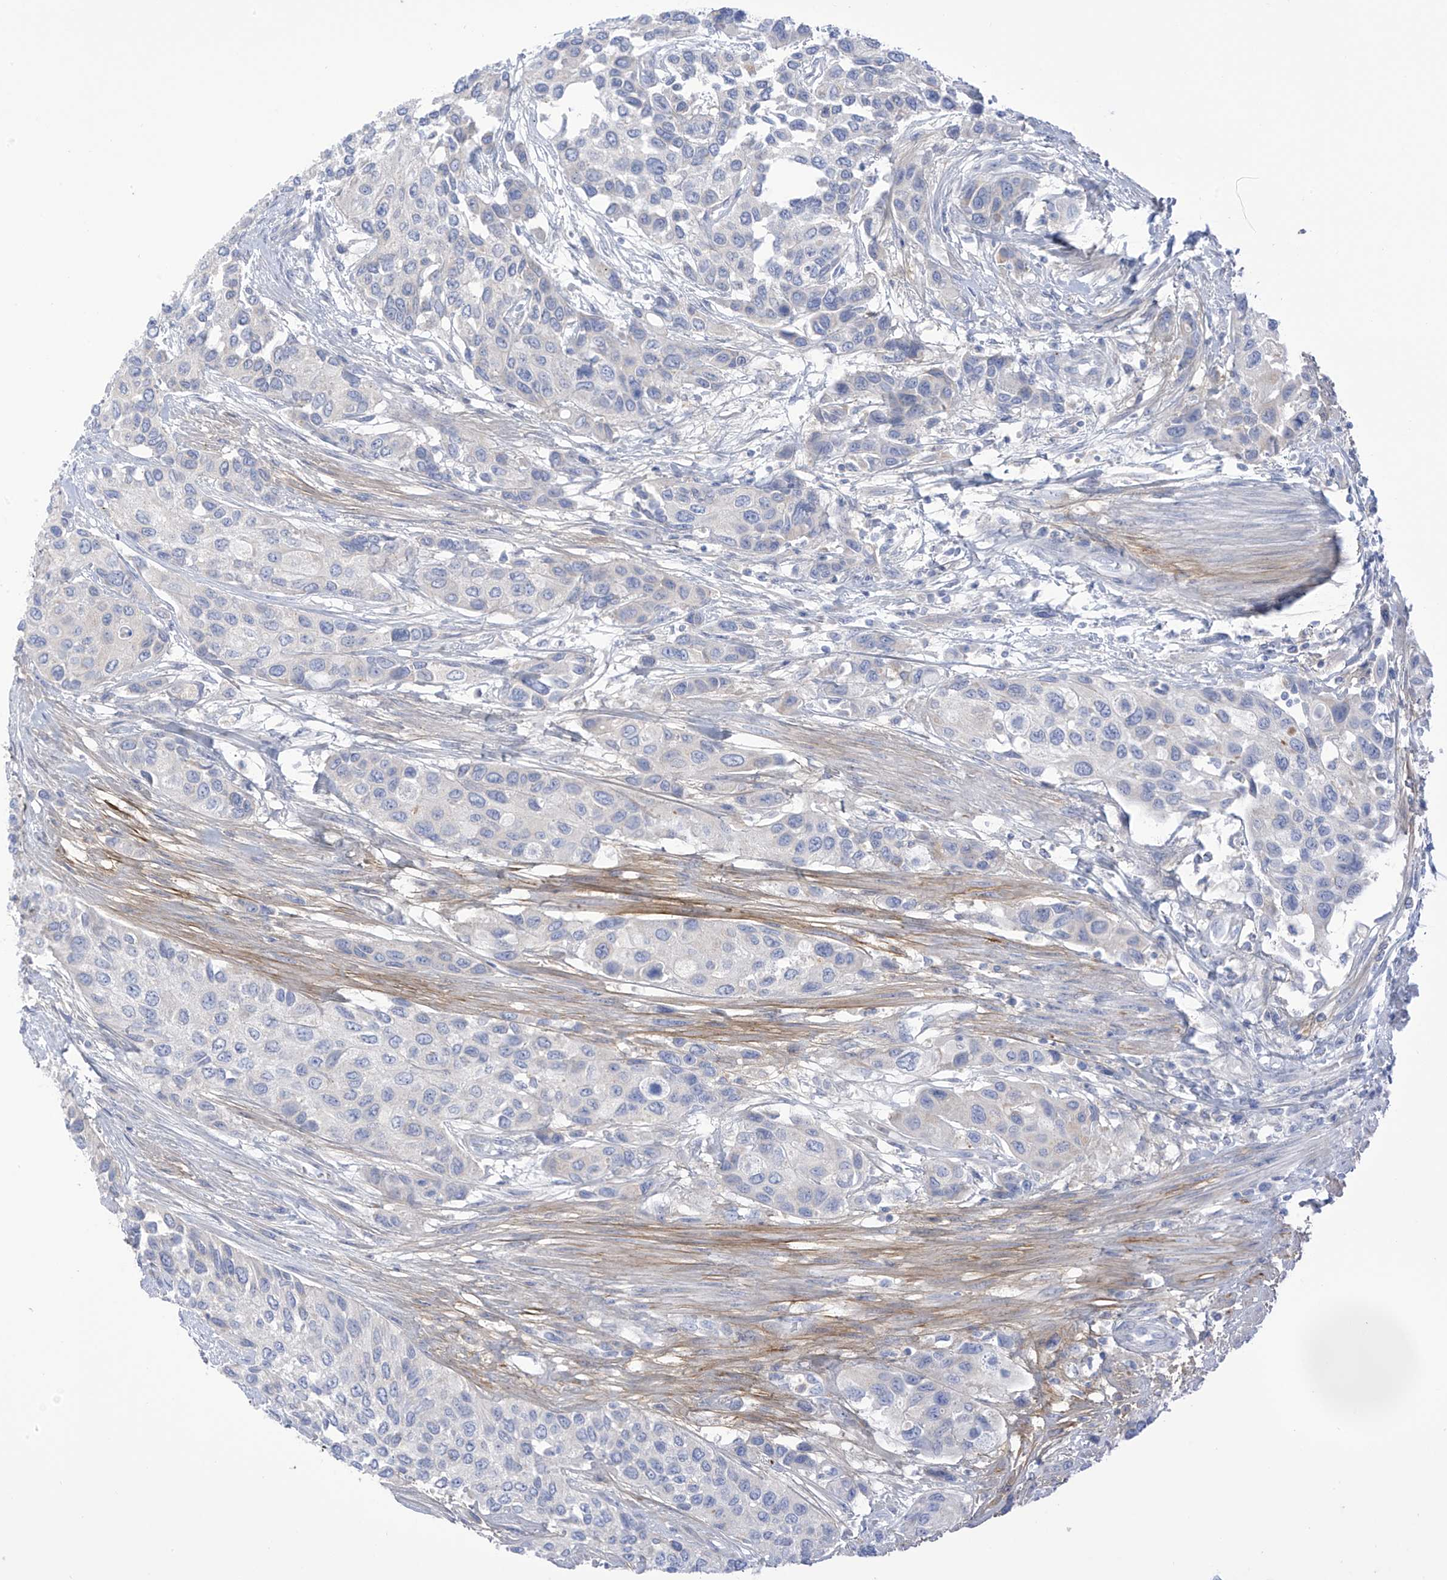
{"staining": {"intensity": "negative", "quantity": "none", "location": "none"}, "tissue": "urothelial cancer", "cell_type": "Tumor cells", "image_type": "cancer", "snomed": [{"axis": "morphology", "description": "Normal tissue, NOS"}, {"axis": "morphology", "description": "Urothelial carcinoma, High grade"}, {"axis": "topography", "description": "Vascular tissue"}, {"axis": "topography", "description": "Urinary bladder"}], "caption": "A high-resolution micrograph shows immunohistochemistry (IHC) staining of high-grade urothelial carcinoma, which shows no significant staining in tumor cells.", "gene": "FABP2", "patient": {"sex": "female", "age": 56}}